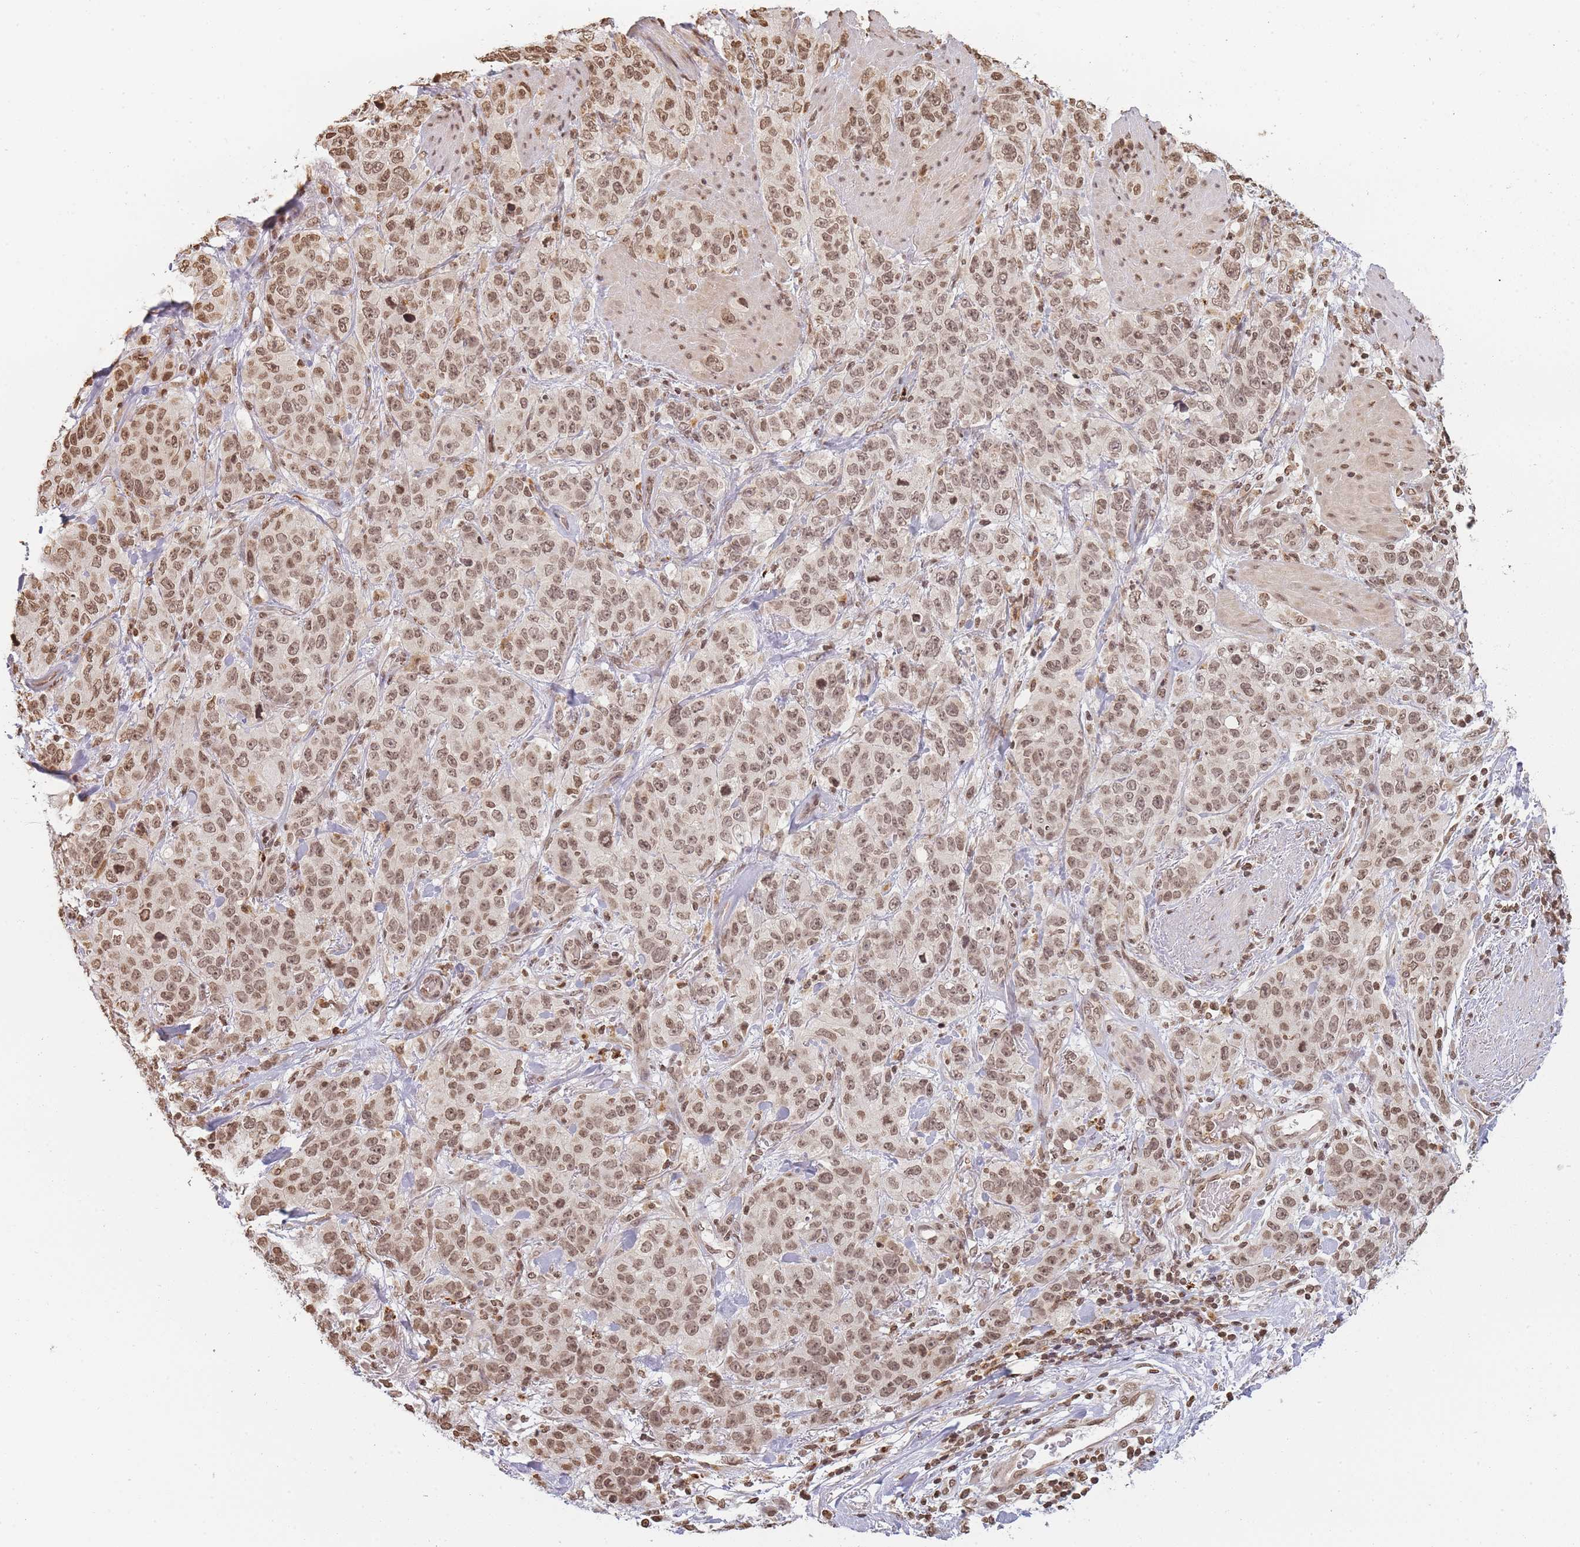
{"staining": {"intensity": "moderate", "quantity": ">75%", "location": "nuclear"}, "tissue": "stomach cancer", "cell_type": "Tumor cells", "image_type": "cancer", "snomed": [{"axis": "morphology", "description": "Adenocarcinoma, NOS"}, {"axis": "topography", "description": "Stomach"}], "caption": "Immunohistochemical staining of human stomach cancer exhibits moderate nuclear protein staining in approximately >75% of tumor cells. The staining is performed using DAB (3,3'-diaminobenzidine) brown chromogen to label protein expression. The nuclei are counter-stained blue using hematoxylin.", "gene": "WWTR1", "patient": {"sex": "male", "age": 48}}